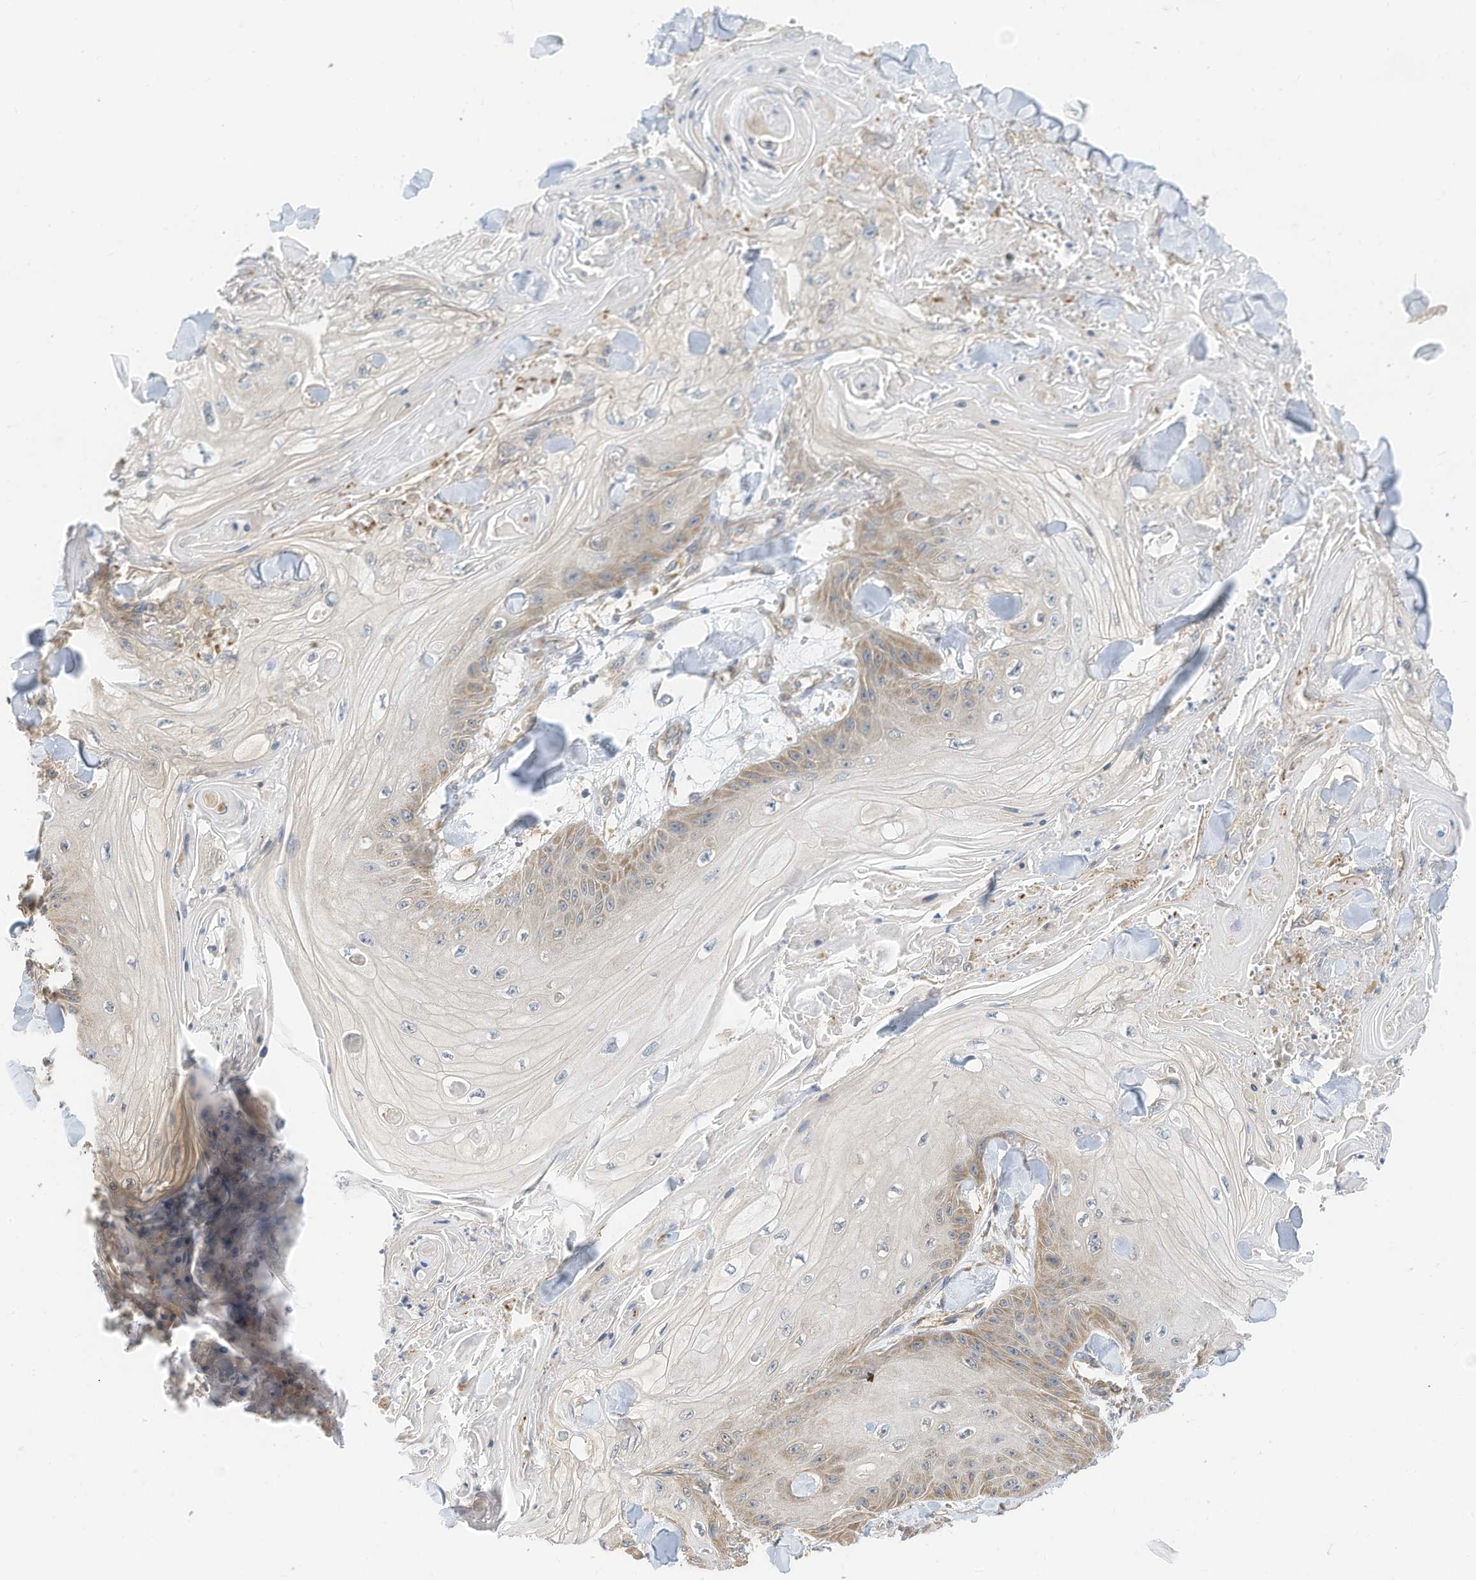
{"staining": {"intensity": "weak", "quantity": "<25%", "location": "cytoplasmic/membranous"}, "tissue": "skin cancer", "cell_type": "Tumor cells", "image_type": "cancer", "snomed": [{"axis": "morphology", "description": "Squamous cell carcinoma, NOS"}, {"axis": "topography", "description": "Skin"}], "caption": "Human skin squamous cell carcinoma stained for a protein using IHC reveals no expression in tumor cells.", "gene": "METTL6", "patient": {"sex": "male", "age": 74}}